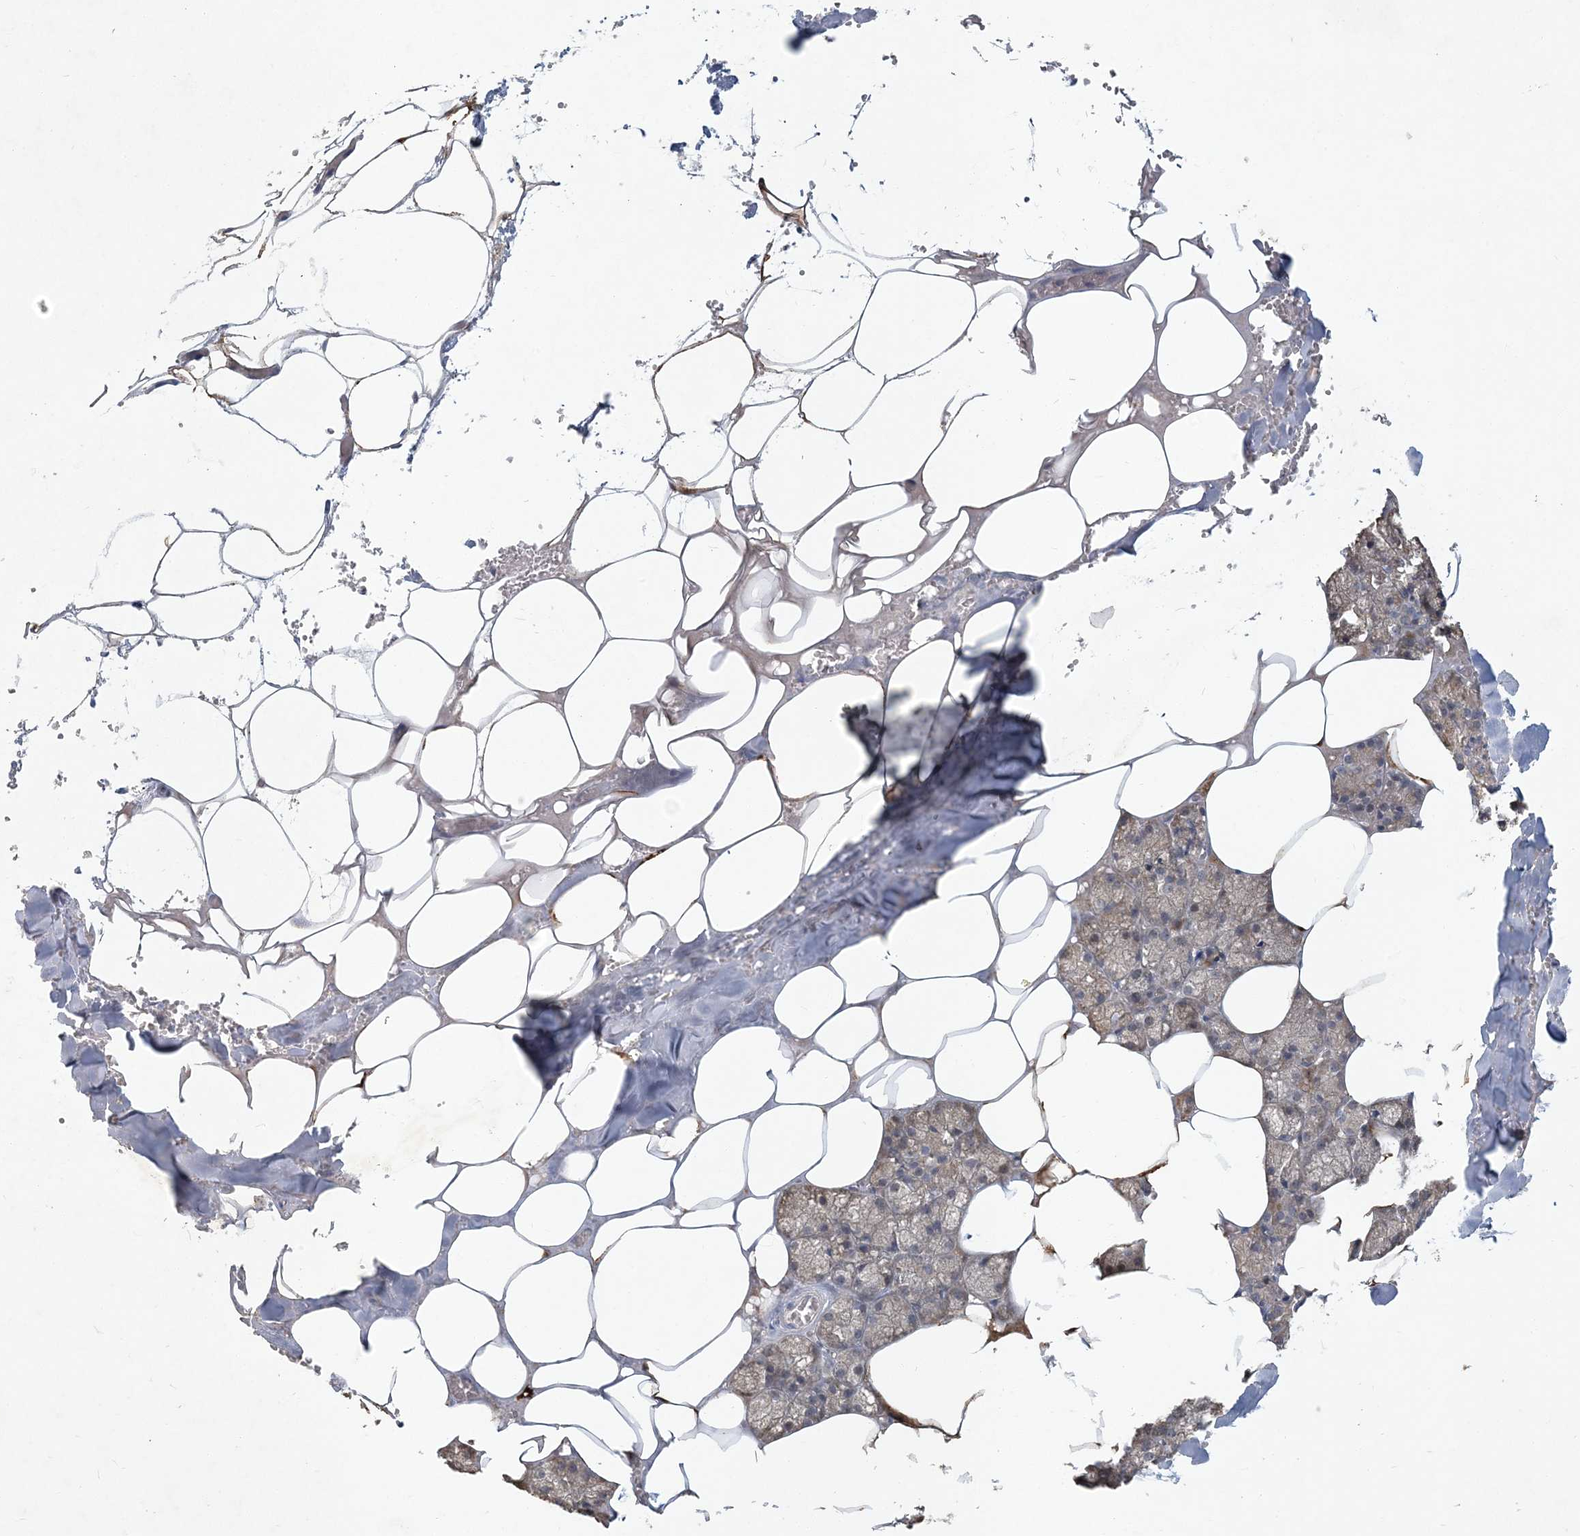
{"staining": {"intensity": "negative", "quantity": "none", "location": "none"}, "tissue": "salivary gland", "cell_type": "Glandular cells", "image_type": "normal", "snomed": [{"axis": "morphology", "description": "Normal tissue, NOS"}, {"axis": "topography", "description": "Salivary gland"}], "caption": "Immunohistochemistry of benign salivary gland exhibits no expression in glandular cells. Brightfield microscopy of immunohistochemistry (IHC) stained with DAB (3,3'-diaminobenzidine) (brown) and hematoxylin (blue), captured at high magnification.", "gene": "RNF25", "patient": {"sex": "male", "age": 62}}